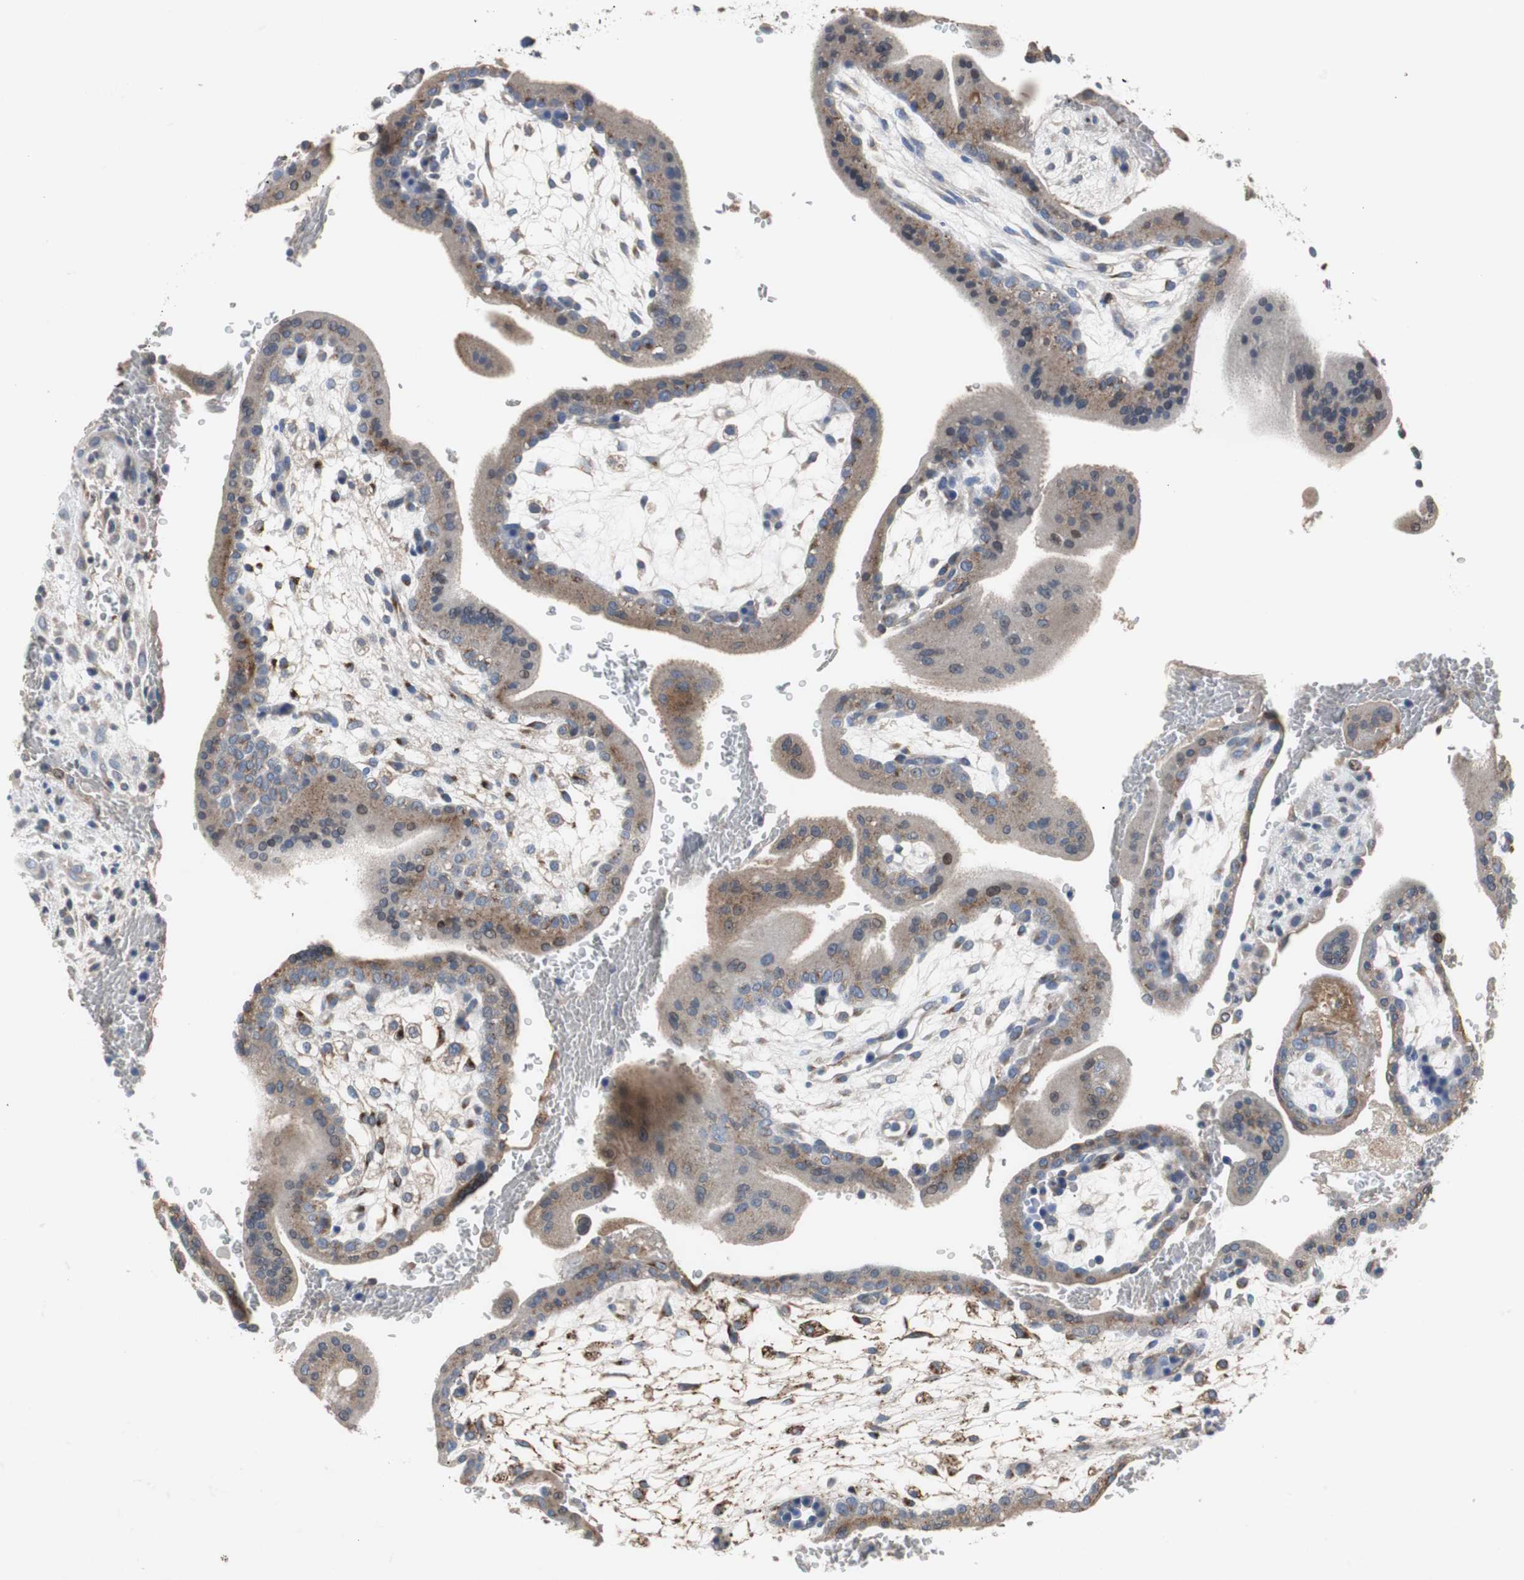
{"staining": {"intensity": "weak", "quantity": ">75%", "location": "cytoplasmic/membranous"}, "tissue": "placenta", "cell_type": "Decidual cells", "image_type": "normal", "snomed": [{"axis": "morphology", "description": "Normal tissue, NOS"}, {"axis": "topography", "description": "Placenta"}], "caption": "This is a micrograph of immunohistochemistry staining of normal placenta, which shows weak positivity in the cytoplasmic/membranous of decidual cells.", "gene": "SORT1", "patient": {"sex": "female", "age": 35}}